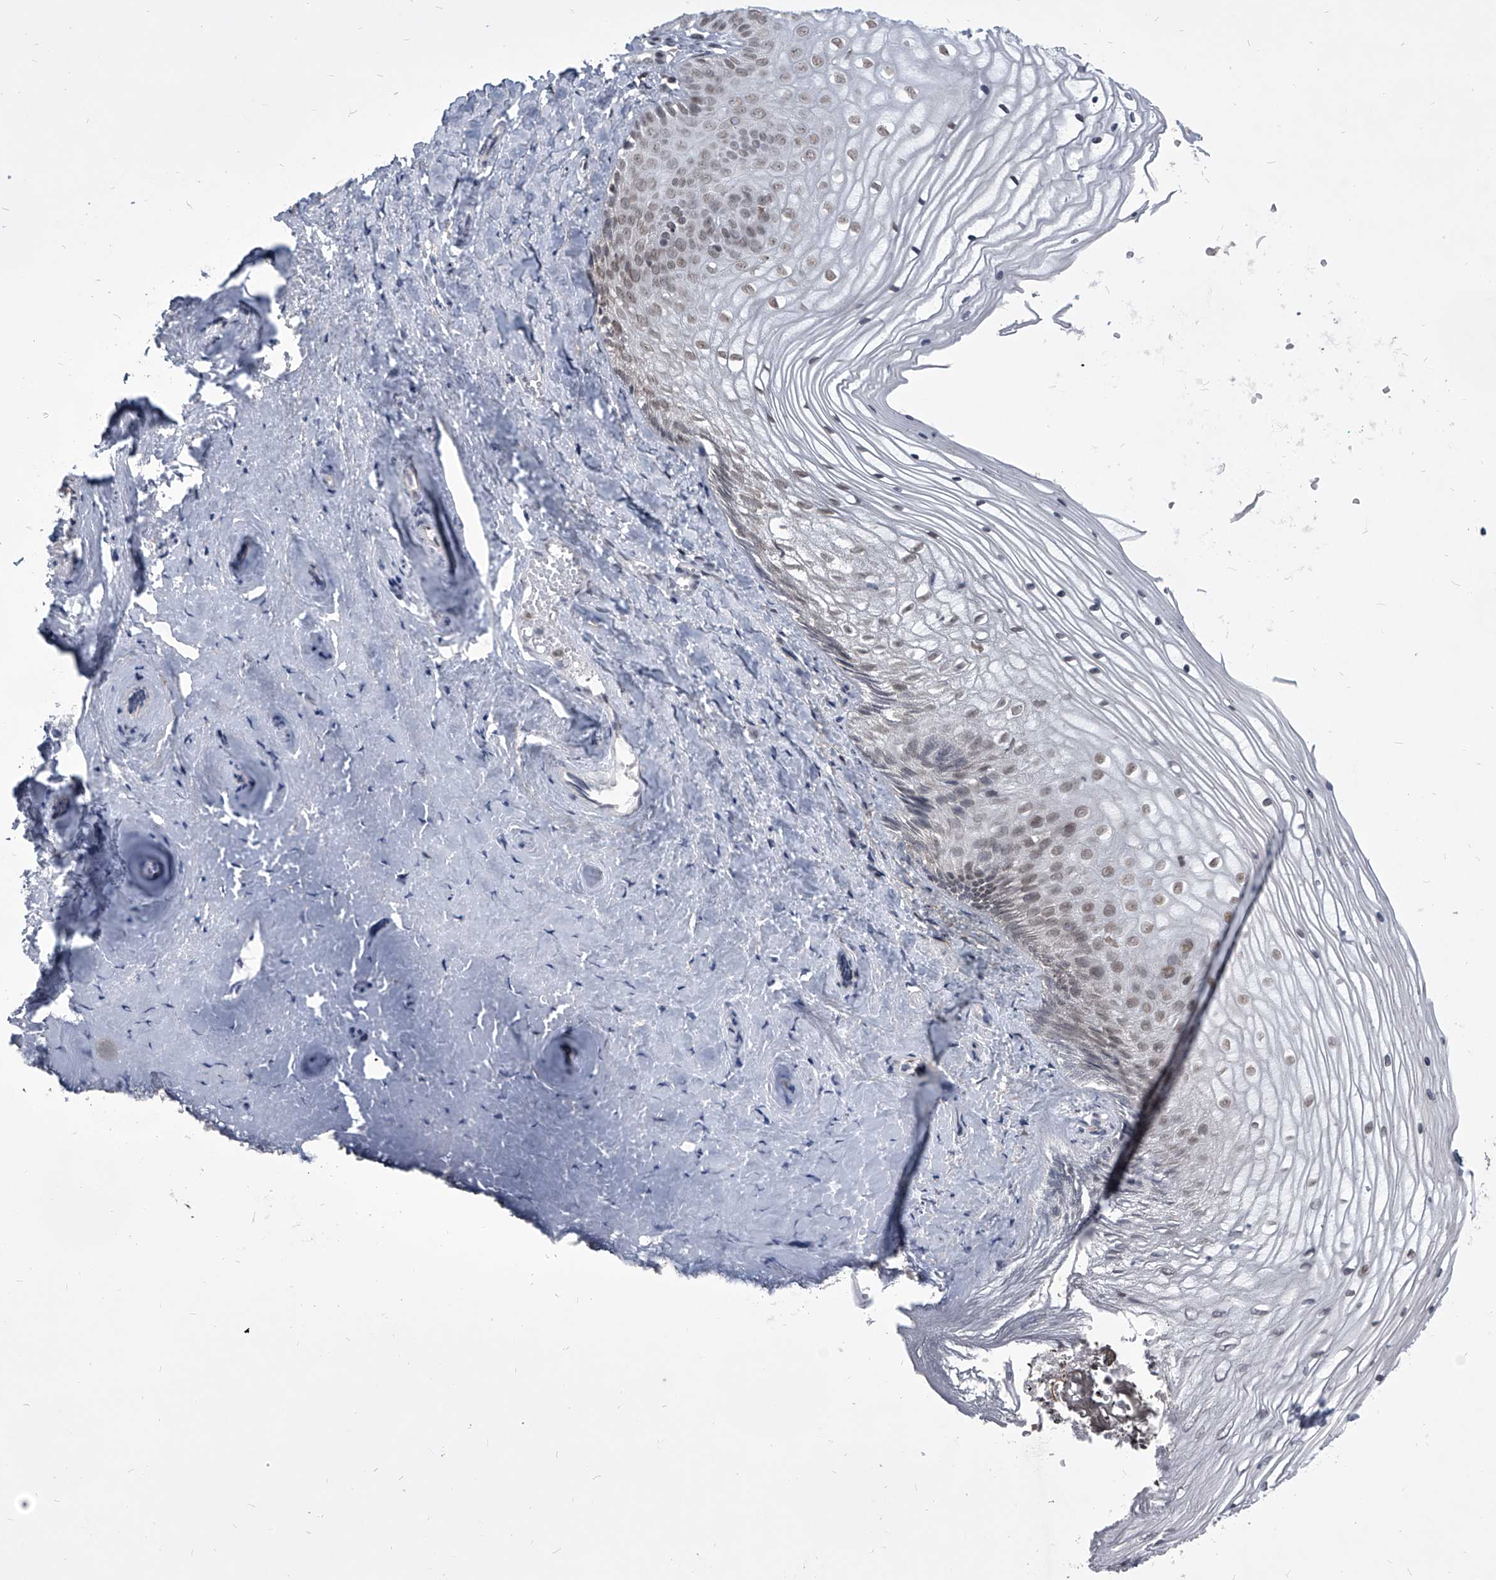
{"staining": {"intensity": "moderate", "quantity": "25%-75%", "location": "nuclear"}, "tissue": "vagina", "cell_type": "Squamous epithelial cells", "image_type": "normal", "snomed": [{"axis": "morphology", "description": "Normal tissue, NOS"}, {"axis": "topography", "description": "Vagina"}, {"axis": "topography", "description": "Cervix"}], "caption": "Immunohistochemistry (IHC) micrograph of benign human vagina stained for a protein (brown), which displays medium levels of moderate nuclear positivity in approximately 25%-75% of squamous epithelial cells.", "gene": "PPIL4", "patient": {"sex": "female", "age": 40}}